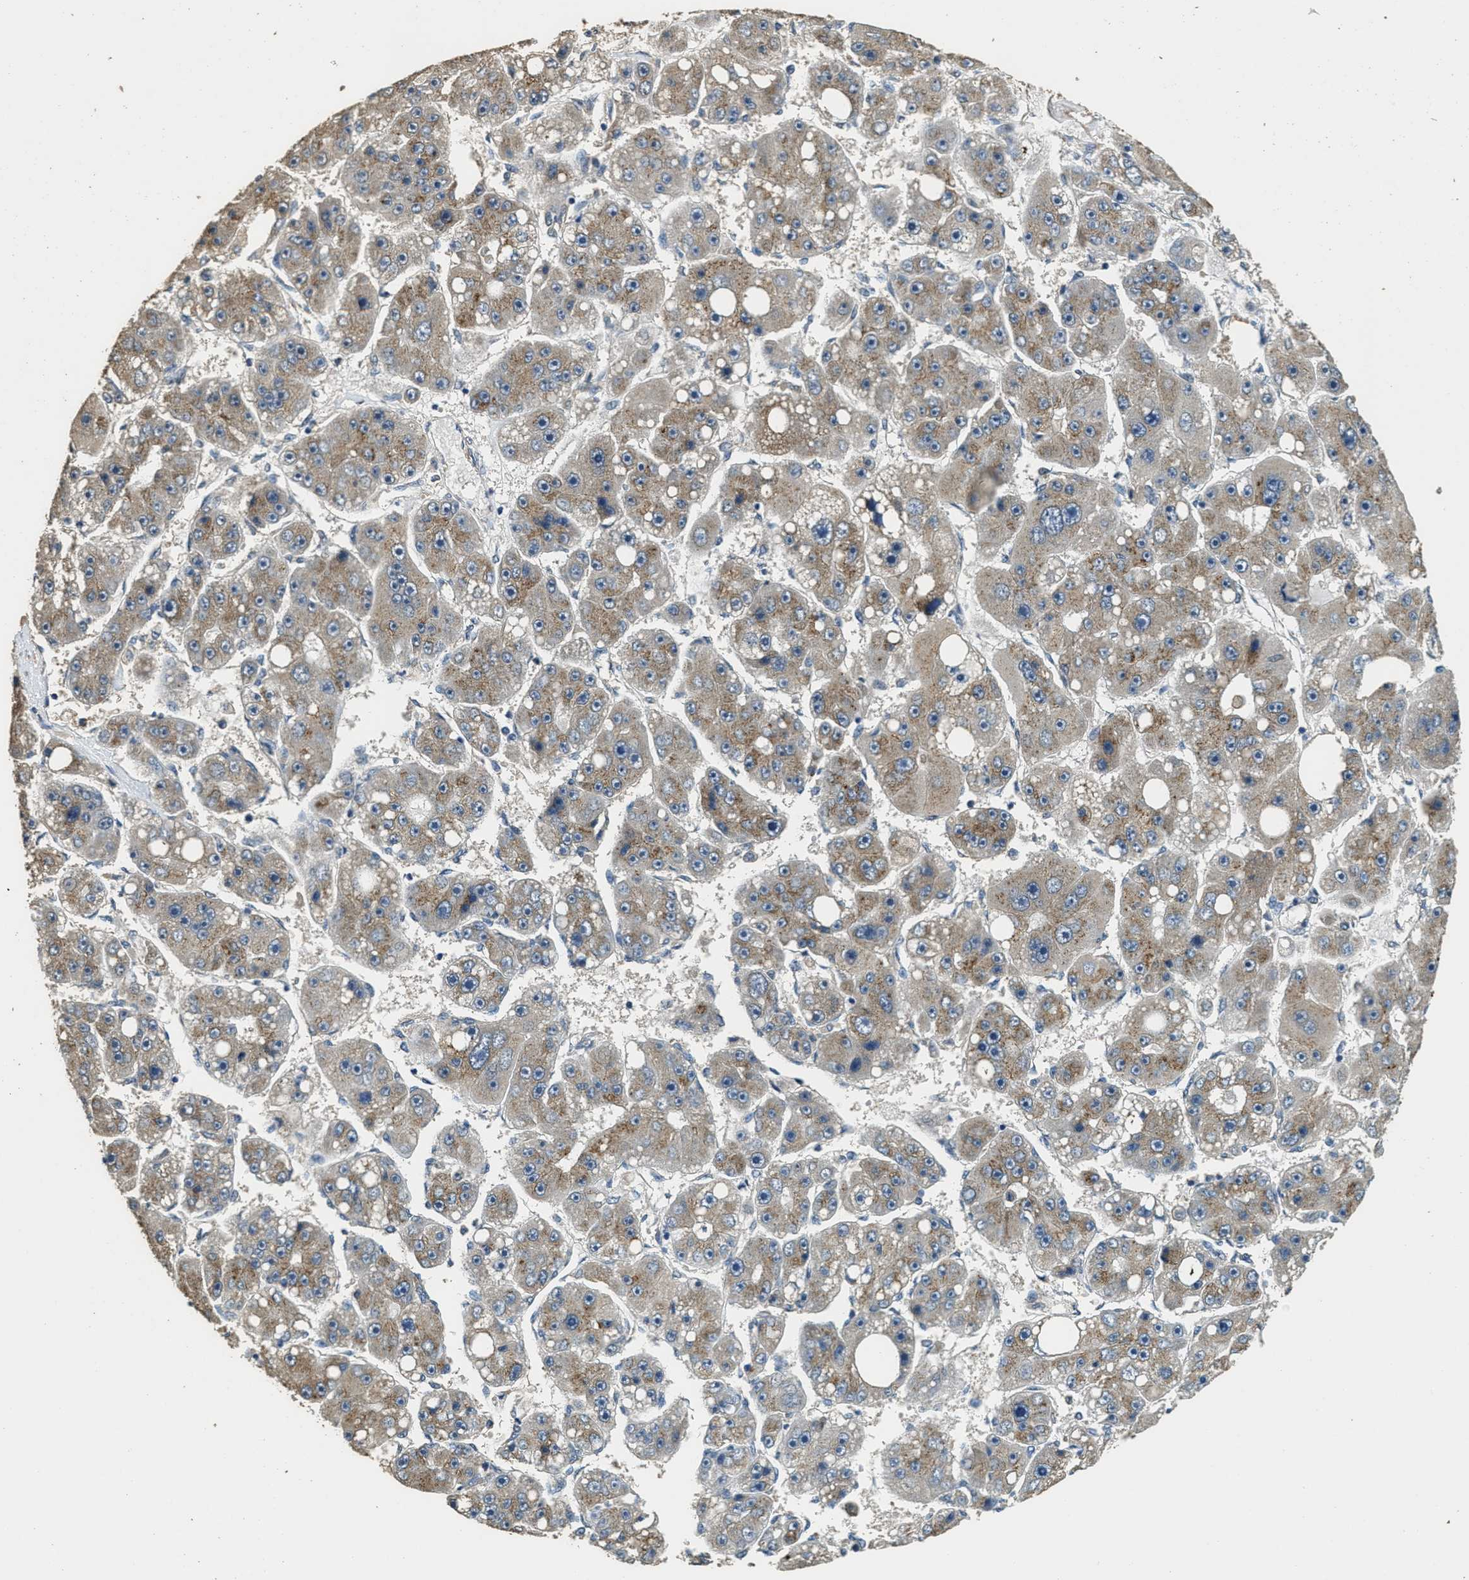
{"staining": {"intensity": "moderate", "quantity": ">75%", "location": "cytoplasmic/membranous"}, "tissue": "liver cancer", "cell_type": "Tumor cells", "image_type": "cancer", "snomed": [{"axis": "morphology", "description": "Carcinoma, Hepatocellular, NOS"}, {"axis": "topography", "description": "Liver"}], "caption": "IHC image of neoplastic tissue: hepatocellular carcinoma (liver) stained using immunohistochemistry demonstrates medium levels of moderate protein expression localized specifically in the cytoplasmic/membranous of tumor cells, appearing as a cytoplasmic/membranous brown color.", "gene": "RAB6B", "patient": {"sex": "female", "age": 61}}